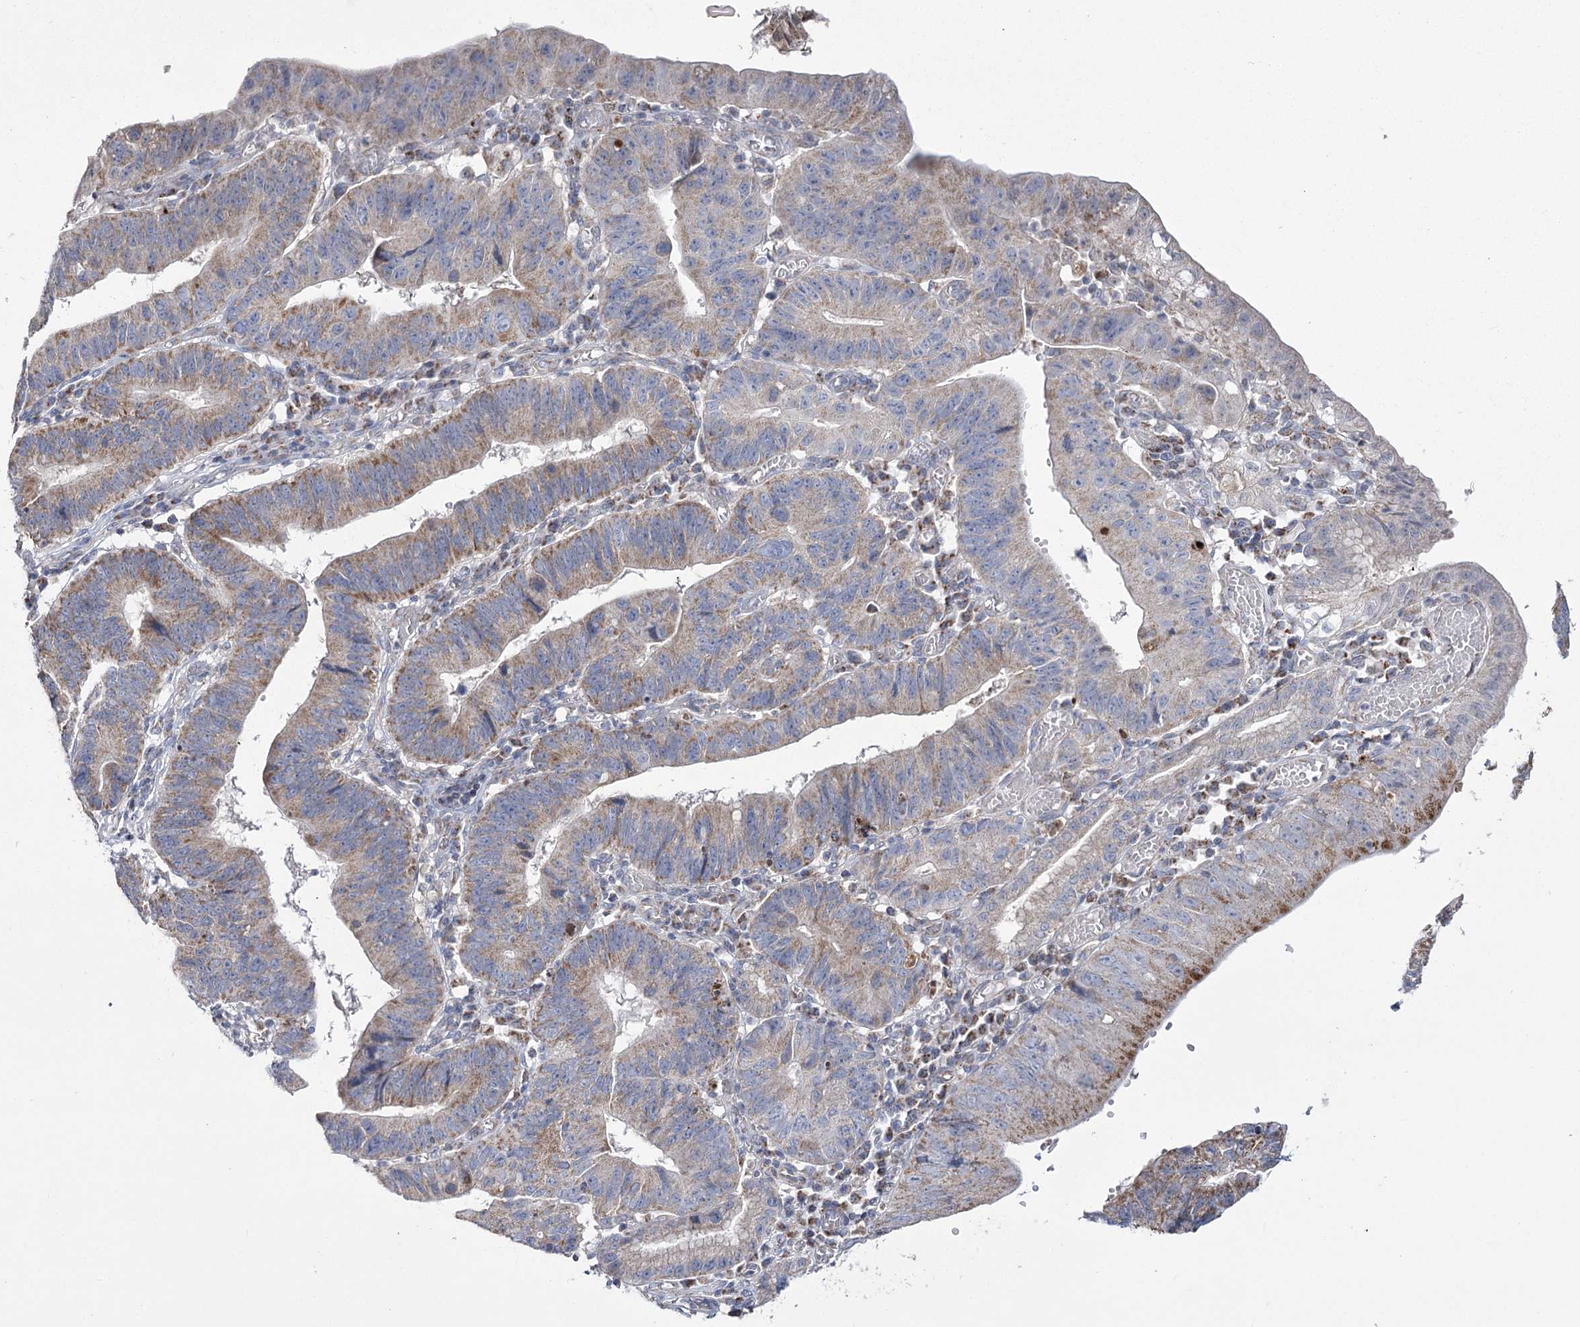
{"staining": {"intensity": "moderate", "quantity": ">75%", "location": "cytoplasmic/membranous"}, "tissue": "stomach cancer", "cell_type": "Tumor cells", "image_type": "cancer", "snomed": [{"axis": "morphology", "description": "Adenocarcinoma, NOS"}, {"axis": "topography", "description": "Stomach"}], "caption": "A brown stain highlights moderate cytoplasmic/membranous positivity of a protein in stomach adenocarcinoma tumor cells.", "gene": "PDHB", "patient": {"sex": "male", "age": 59}}